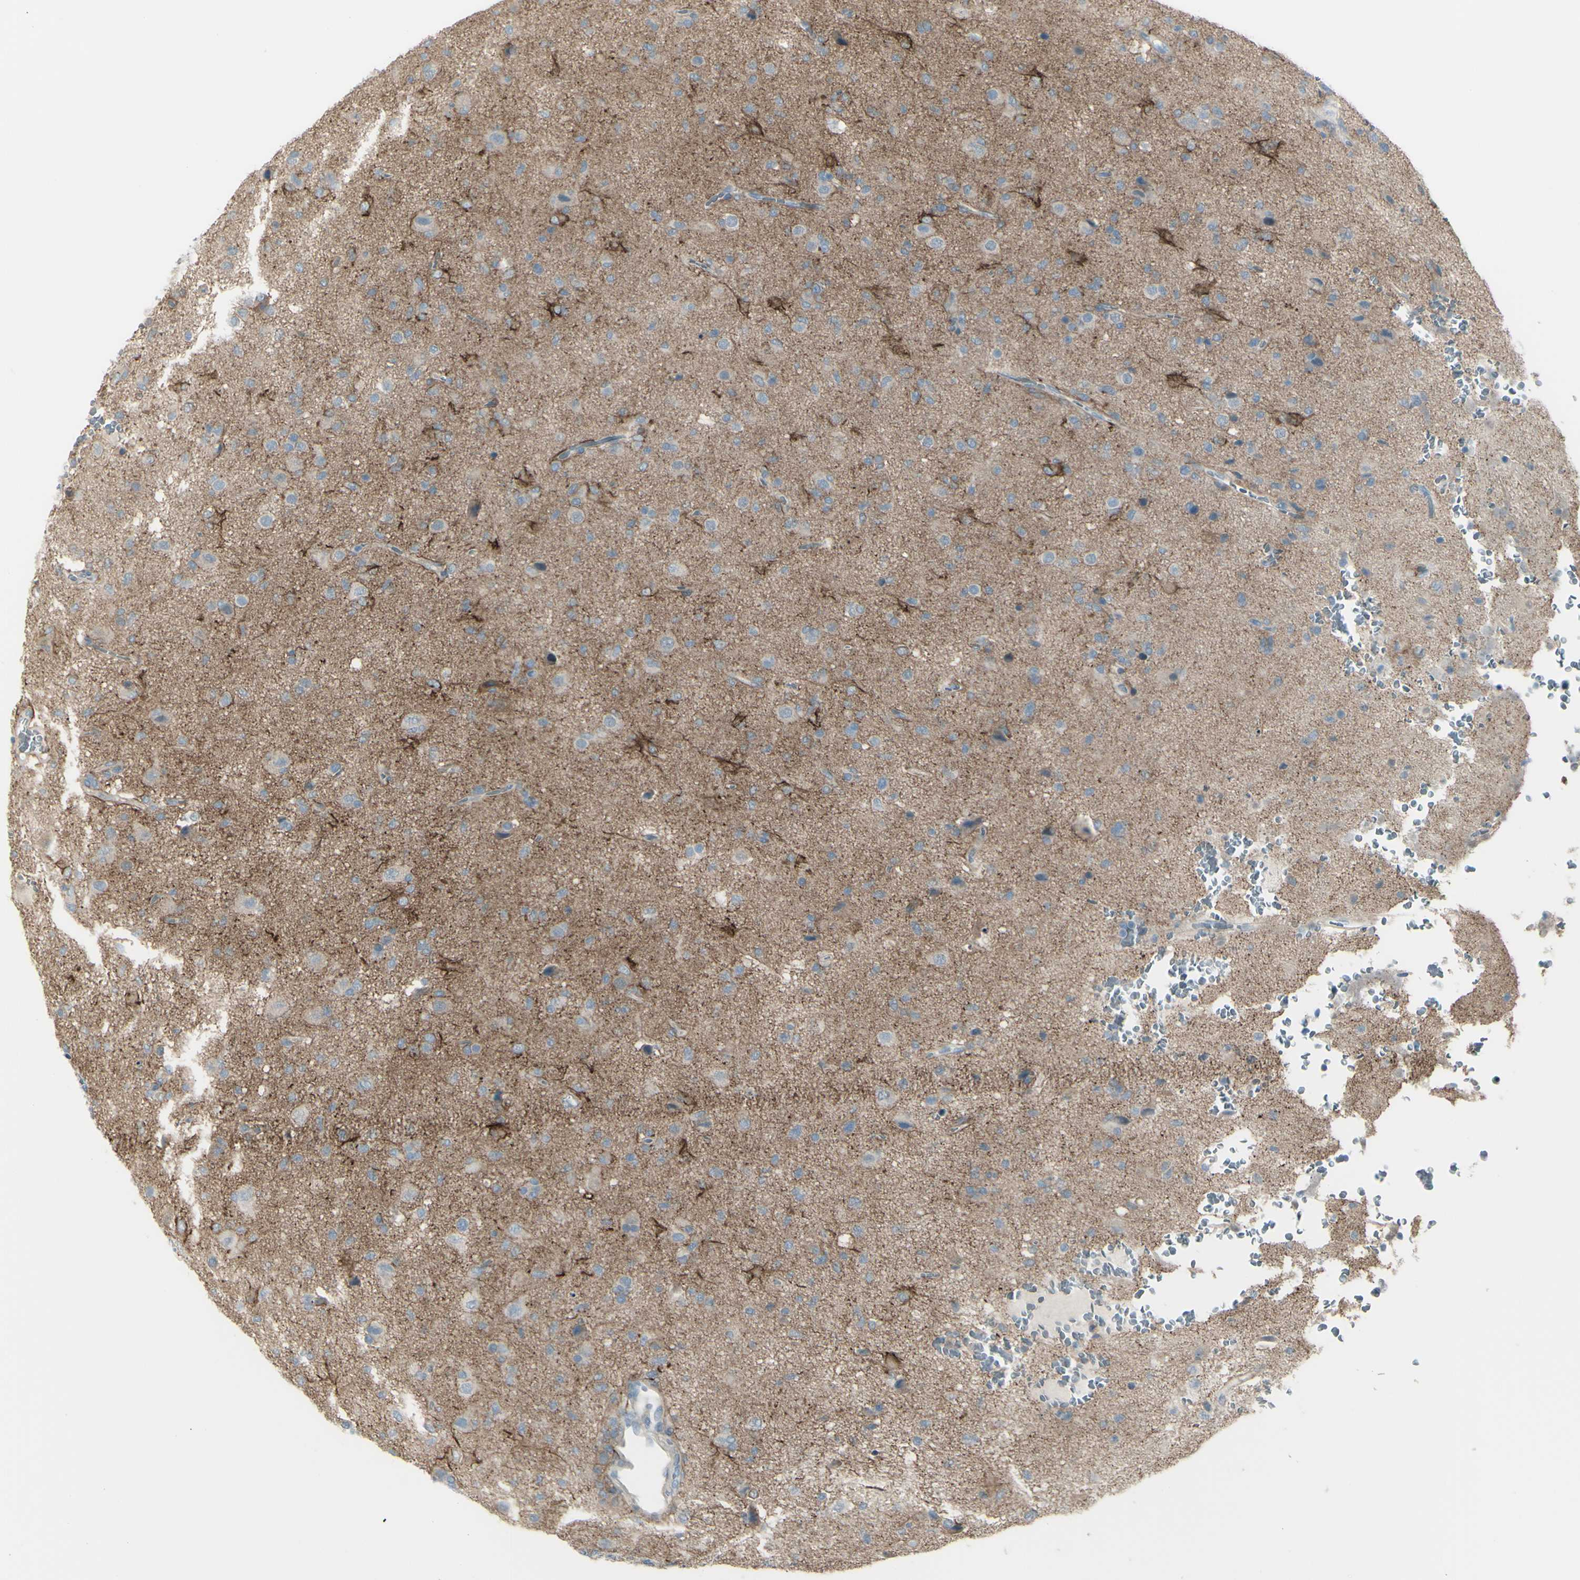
{"staining": {"intensity": "weak", "quantity": "<25%", "location": "cytoplasmic/membranous"}, "tissue": "glioma", "cell_type": "Tumor cells", "image_type": "cancer", "snomed": [{"axis": "morphology", "description": "Glioma, malignant, High grade"}, {"axis": "topography", "description": "Brain"}], "caption": "IHC of human glioma exhibits no positivity in tumor cells. (DAB (3,3'-diaminobenzidine) immunohistochemistry (IHC) with hematoxylin counter stain).", "gene": "GPR34", "patient": {"sex": "male", "age": 71}}